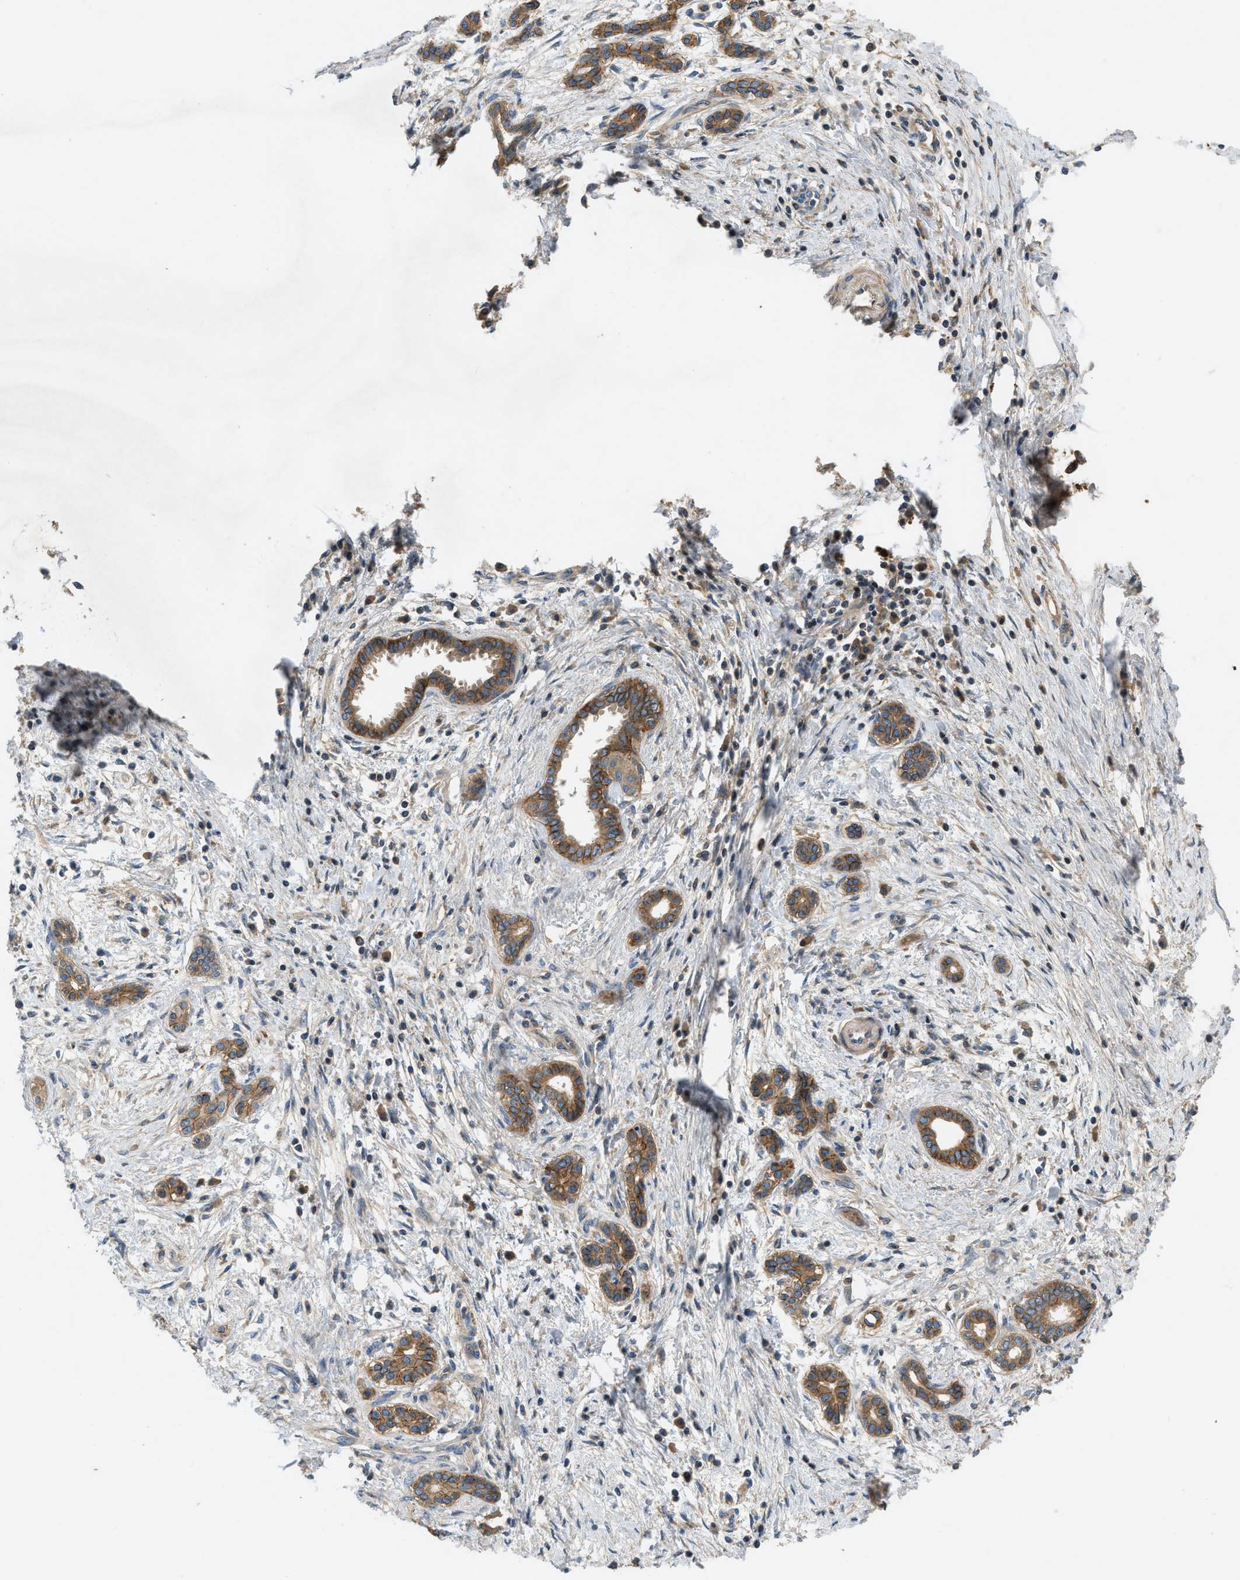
{"staining": {"intensity": "moderate", "quantity": ">75%", "location": "cytoplasmic/membranous"}, "tissue": "pancreatic cancer", "cell_type": "Tumor cells", "image_type": "cancer", "snomed": [{"axis": "morphology", "description": "Adenocarcinoma, NOS"}, {"axis": "topography", "description": "Pancreas"}], "caption": "Immunohistochemical staining of pancreatic cancer (adenocarcinoma) displays medium levels of moderate cytoplasmic/membranous protein staining in about >75% of tumor cells.", "gene": "CNNM3", "patient": {"sex": "female", "age": 70}}